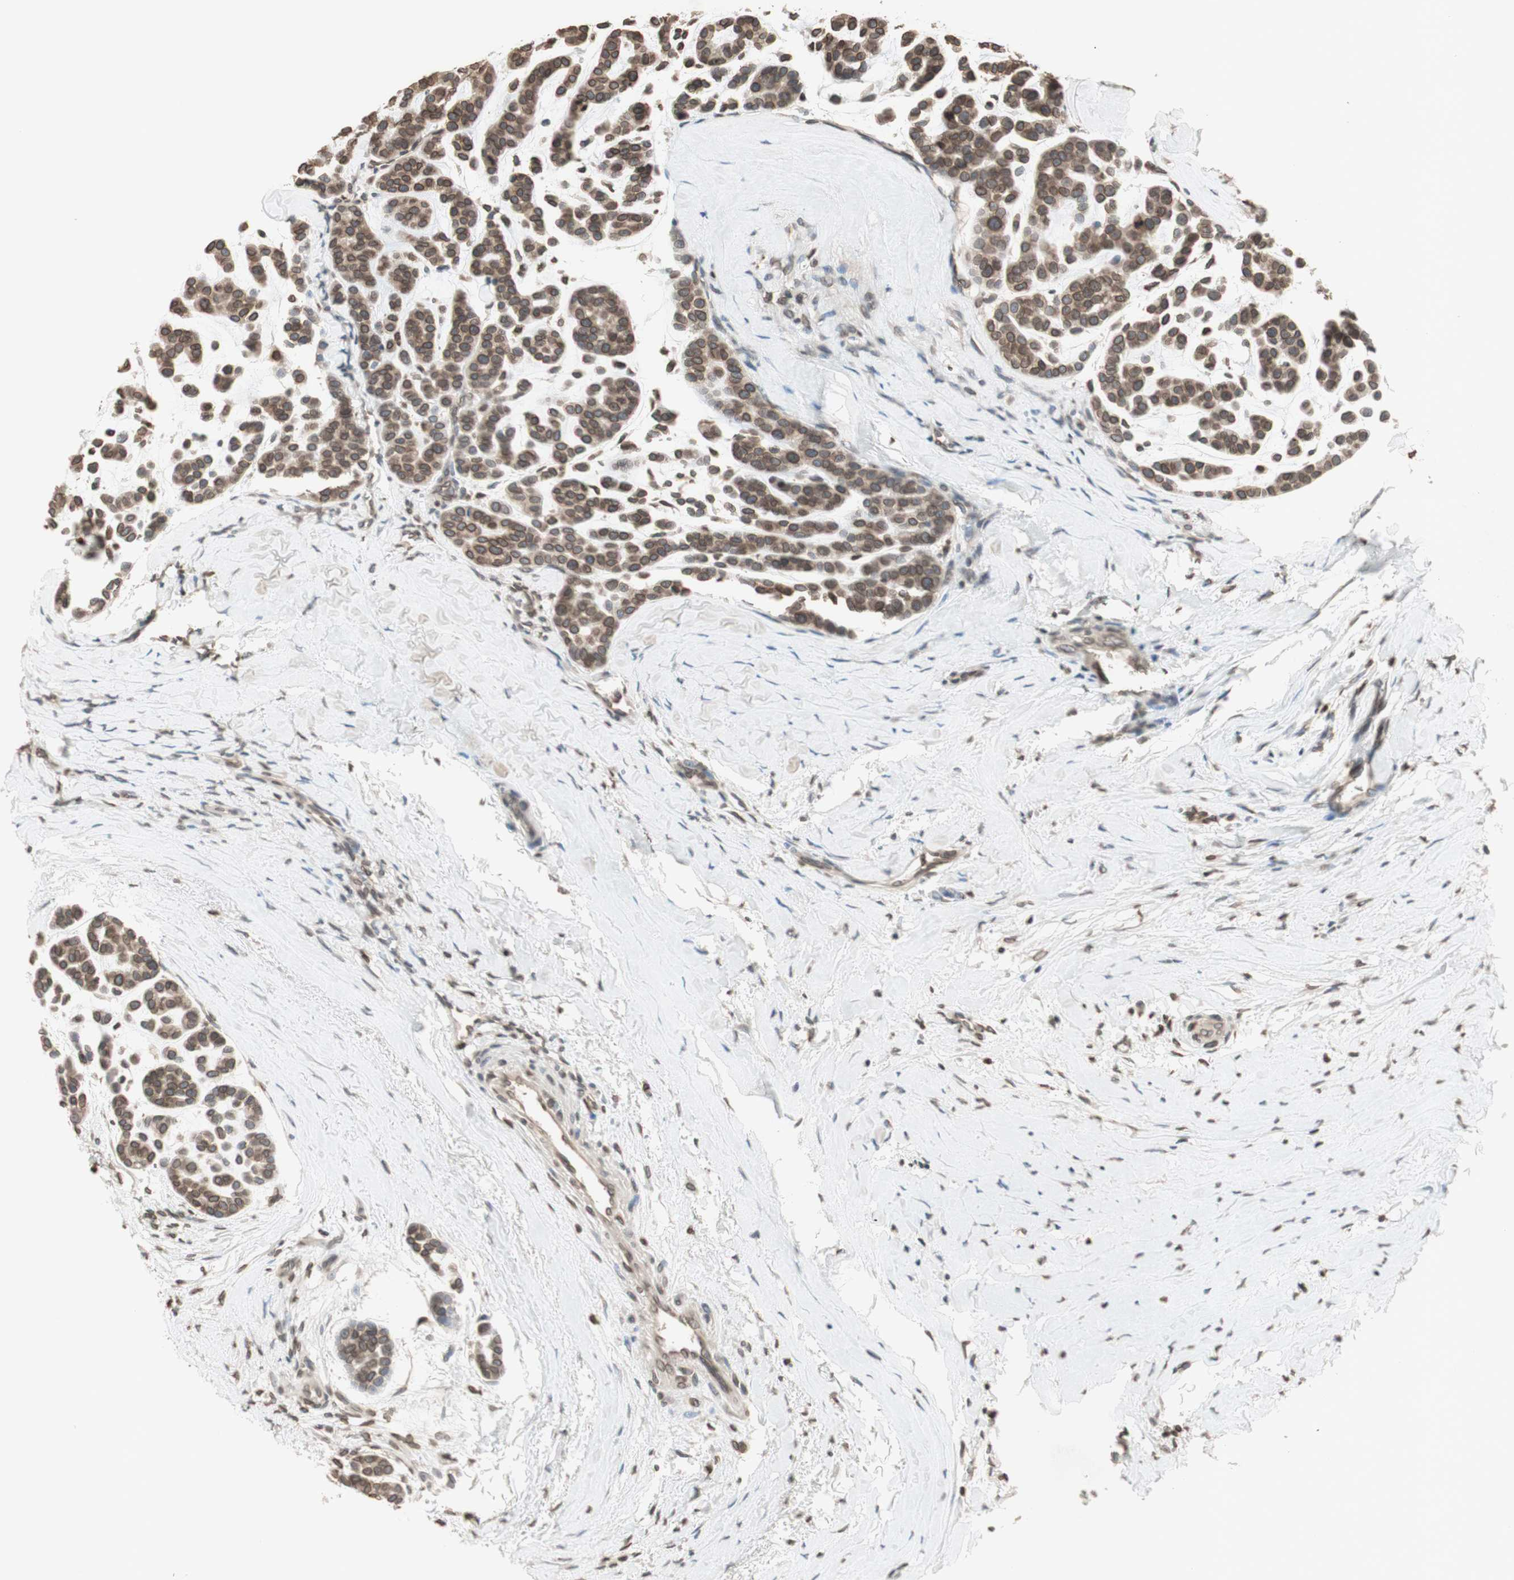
{"staining": {"intensity": "moderate", "quantity": ">75%", "location": "cytoplasmic/membranous,nuclear"}, "tissue": "head and neck cancer", "cell_type": "Tumor cells", "image_type": "cancer", "snomed": [{"axis": "morphology", "description": "Adenocarcinoma, NOS"}, {"axis": "morphology", "description": "Adenoma, NOS"}, {"axis": "topography", "description": "Head-Neck"}], "caption": "Immunohistochemical staining of human head and neck cancer exhibits medium levels of moderate cytoplasmic/membranous and nuclear protein positivity in approximately >75% of tumor cells. (brown staining indicates protein expression, while blue staining denotes nuclei).", "gene": "TMPO", "patient": {"sex": "female", "age": 55}}